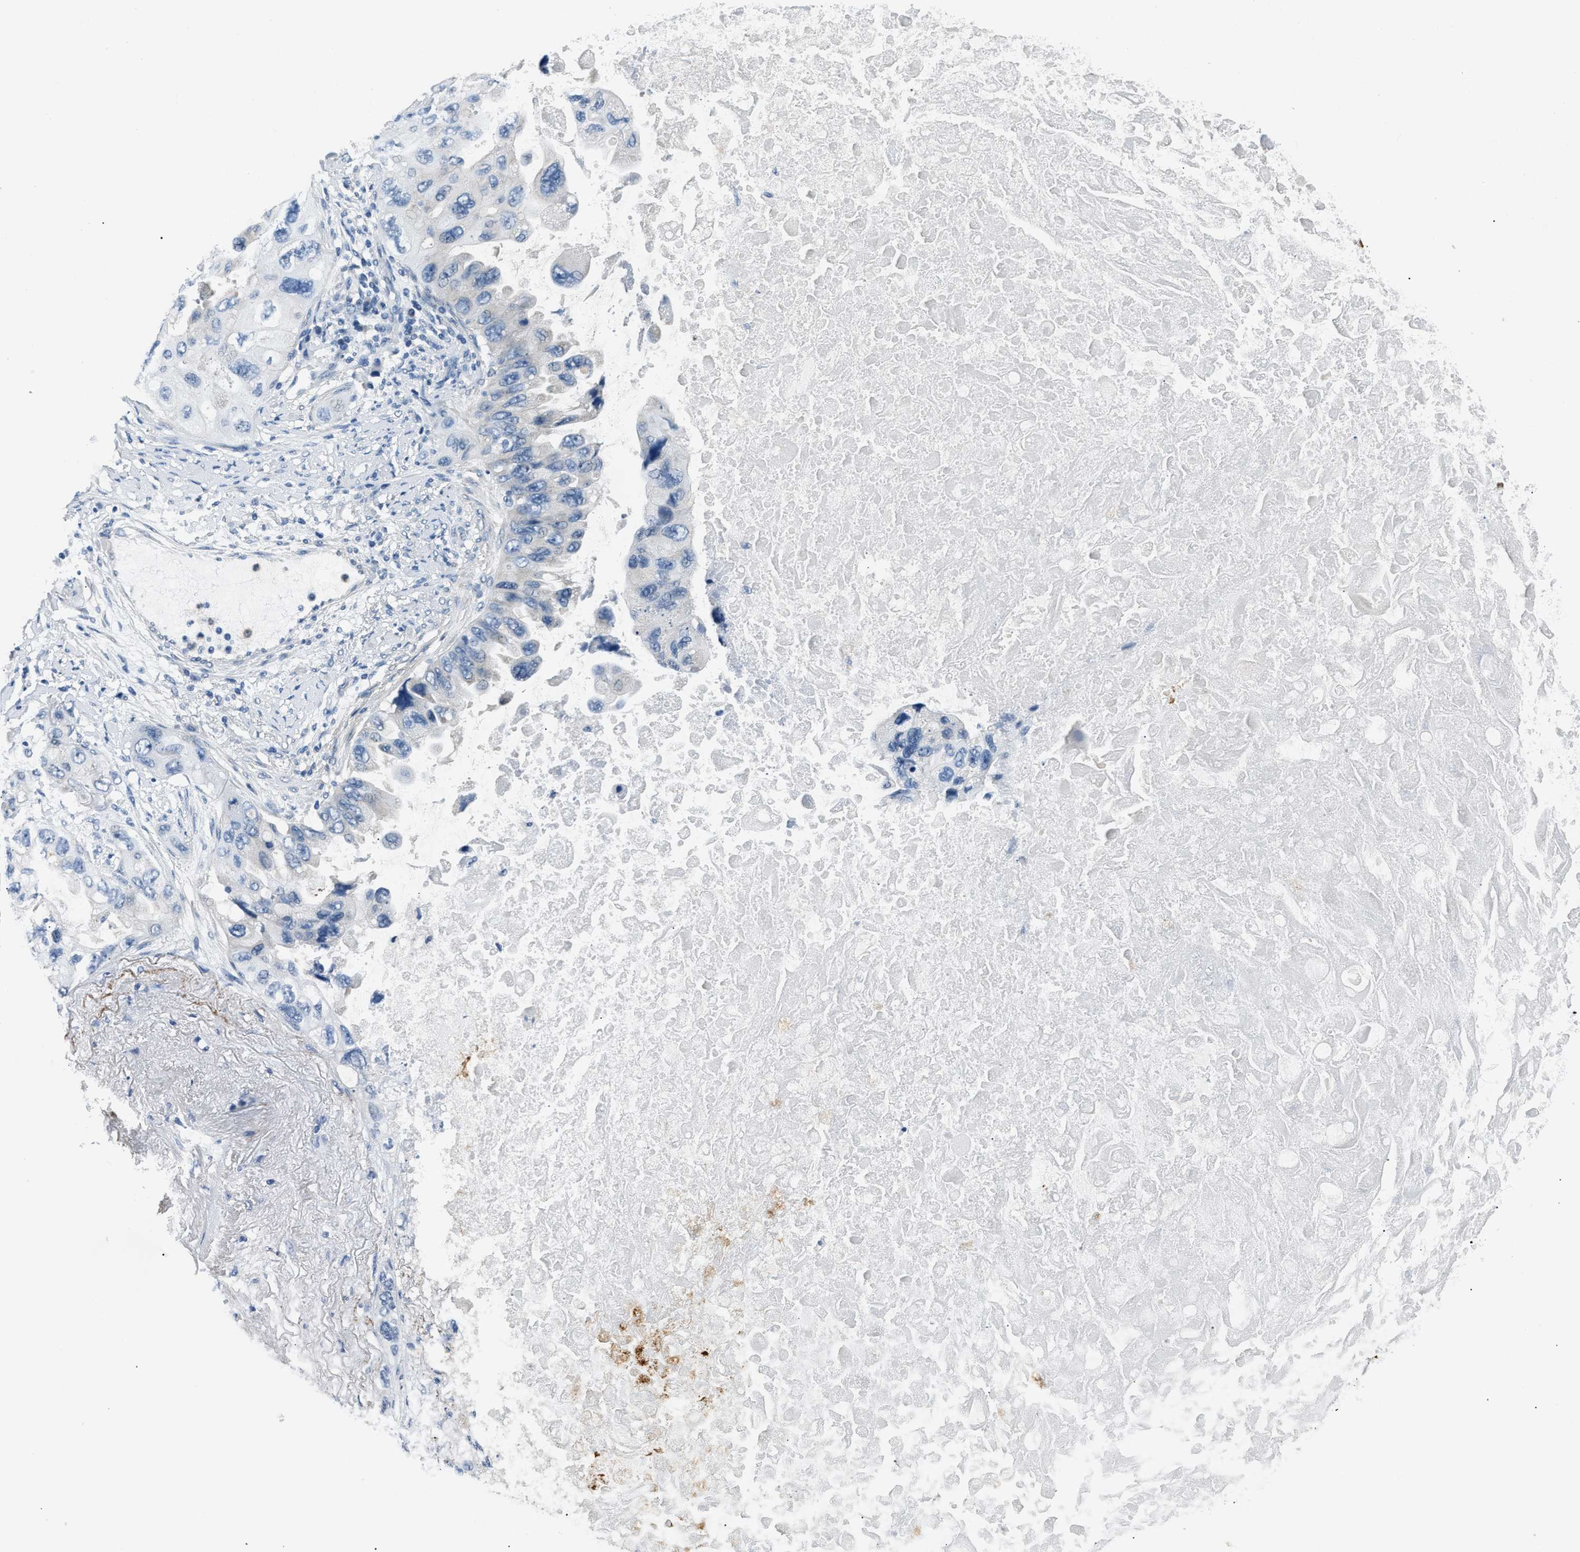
{"staining": {"intensity": "negative", "quantity": "none", "location": "none"}, "tissue": "lung cancer", "cell_type": "Tumor cells", "image_type": "cancer", "snomed": [{"axis": "morphology", "description": "Squamous cell carcinoma, NOS"}, {"axis": "topography", "description": "Lung"}], "caption": "There is no significant expression in tumor cells of squamous cell carcinoma (lung).", "gene": "INHA", "patient": {"sex": "female", "age": 73}}